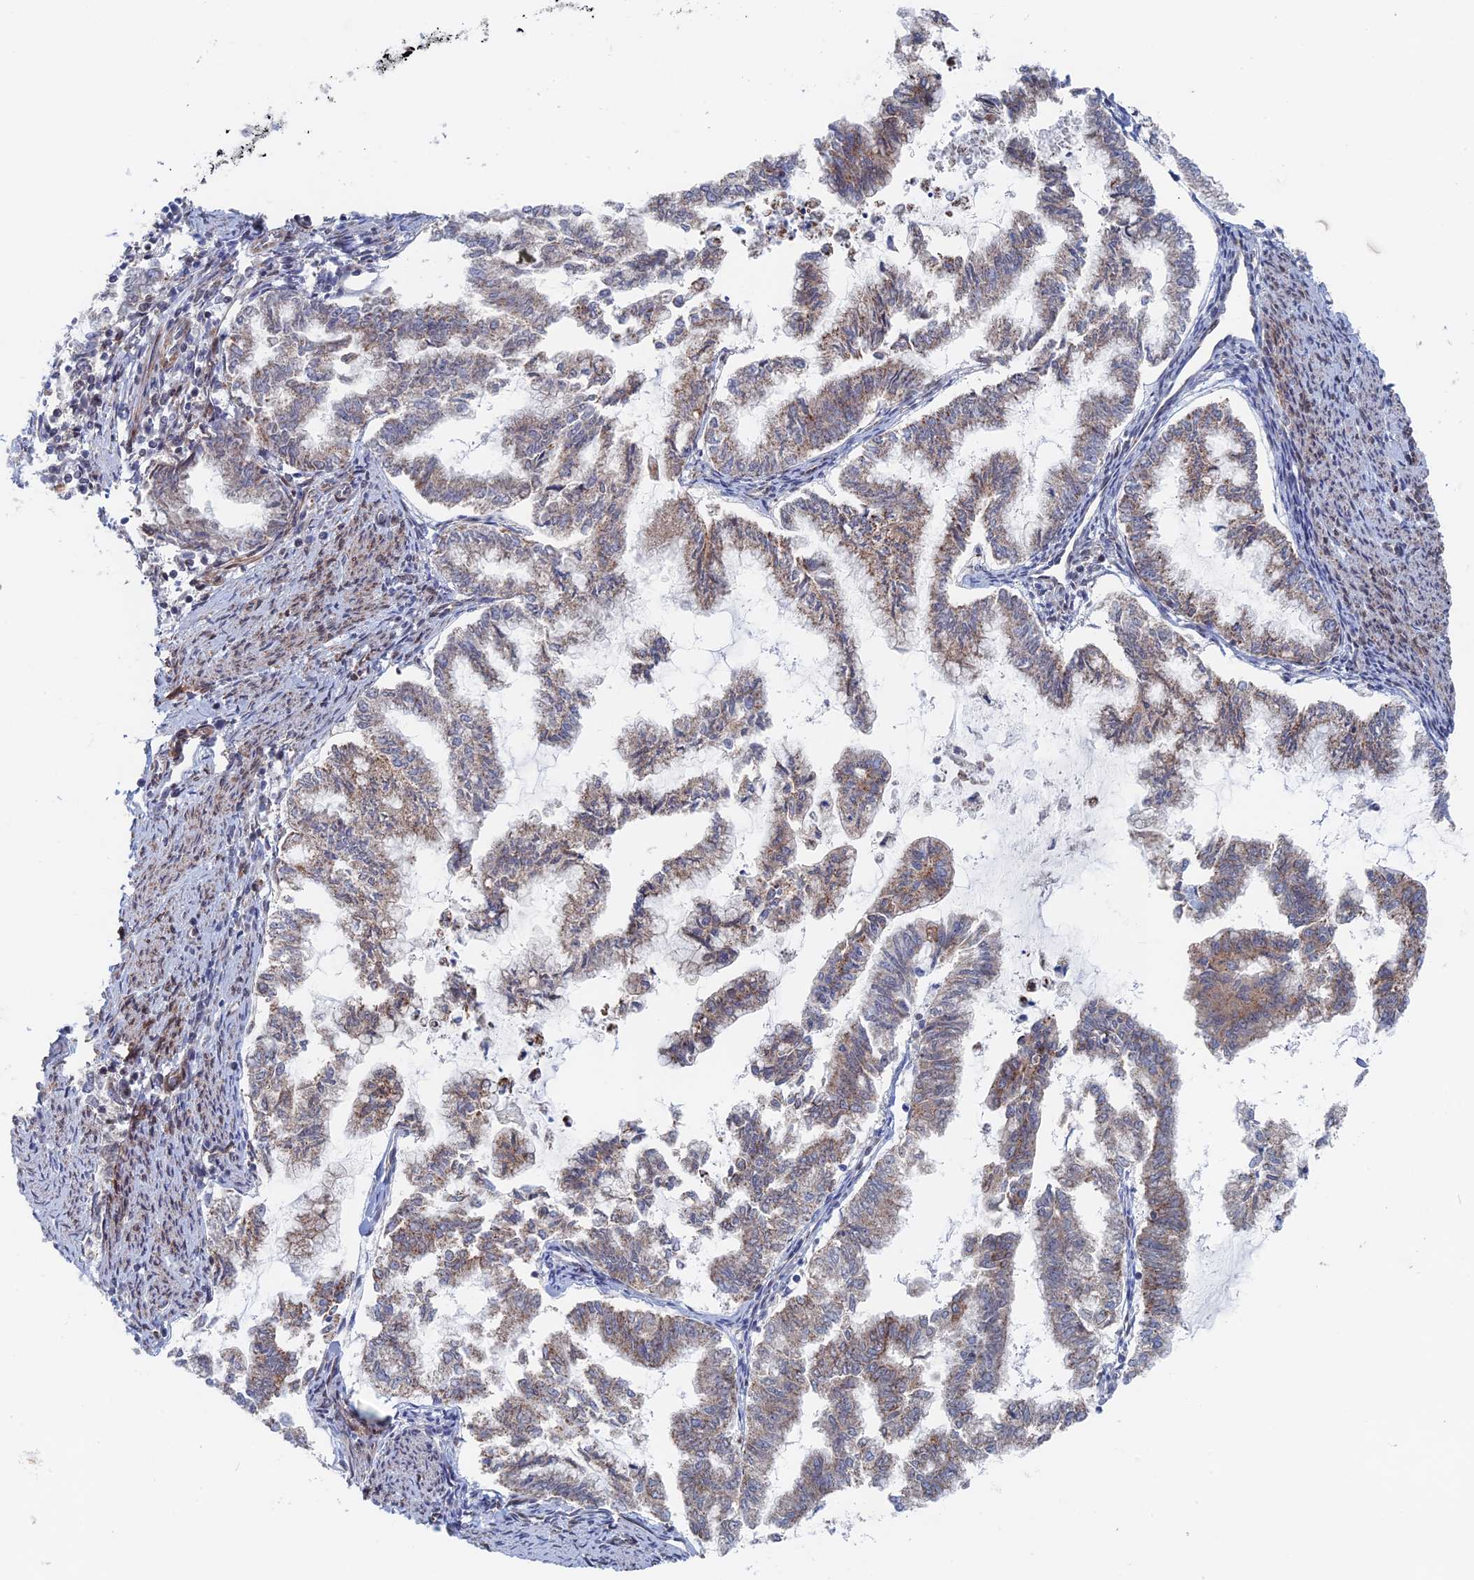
{"staining": {"intensity": "weak", "quantity": "25%-75%", "location": "cytoplasmic/membranous"}, "tissue": "endometrial cancer", "cell_type": "Tumor cells", "image_type": "cancer", "snomed": [{"axis": "morphology", "description": "Adenocarcinoma, NOS"}, {"axis": "topography", "description": "Endometrium"}], "caption": "High-magnification brightfield microscopy of endometrial cancer (adenocarcinoma) stained with DAB (brown) and counterstained with hematoxylin (blue). tumor cells exhibit weak cytoplasmic/membranous expression is appreciated in approximately25%-75% of cells. The staining was performed using DAB (3,3'-diaminobenzidine) to visualize the protein expression in brown, while the nuclei were stained in blue with hematoxylin (Magnification: 20x).", "gene": "IL7", "patient": {"sex": "female", "age": 79}}